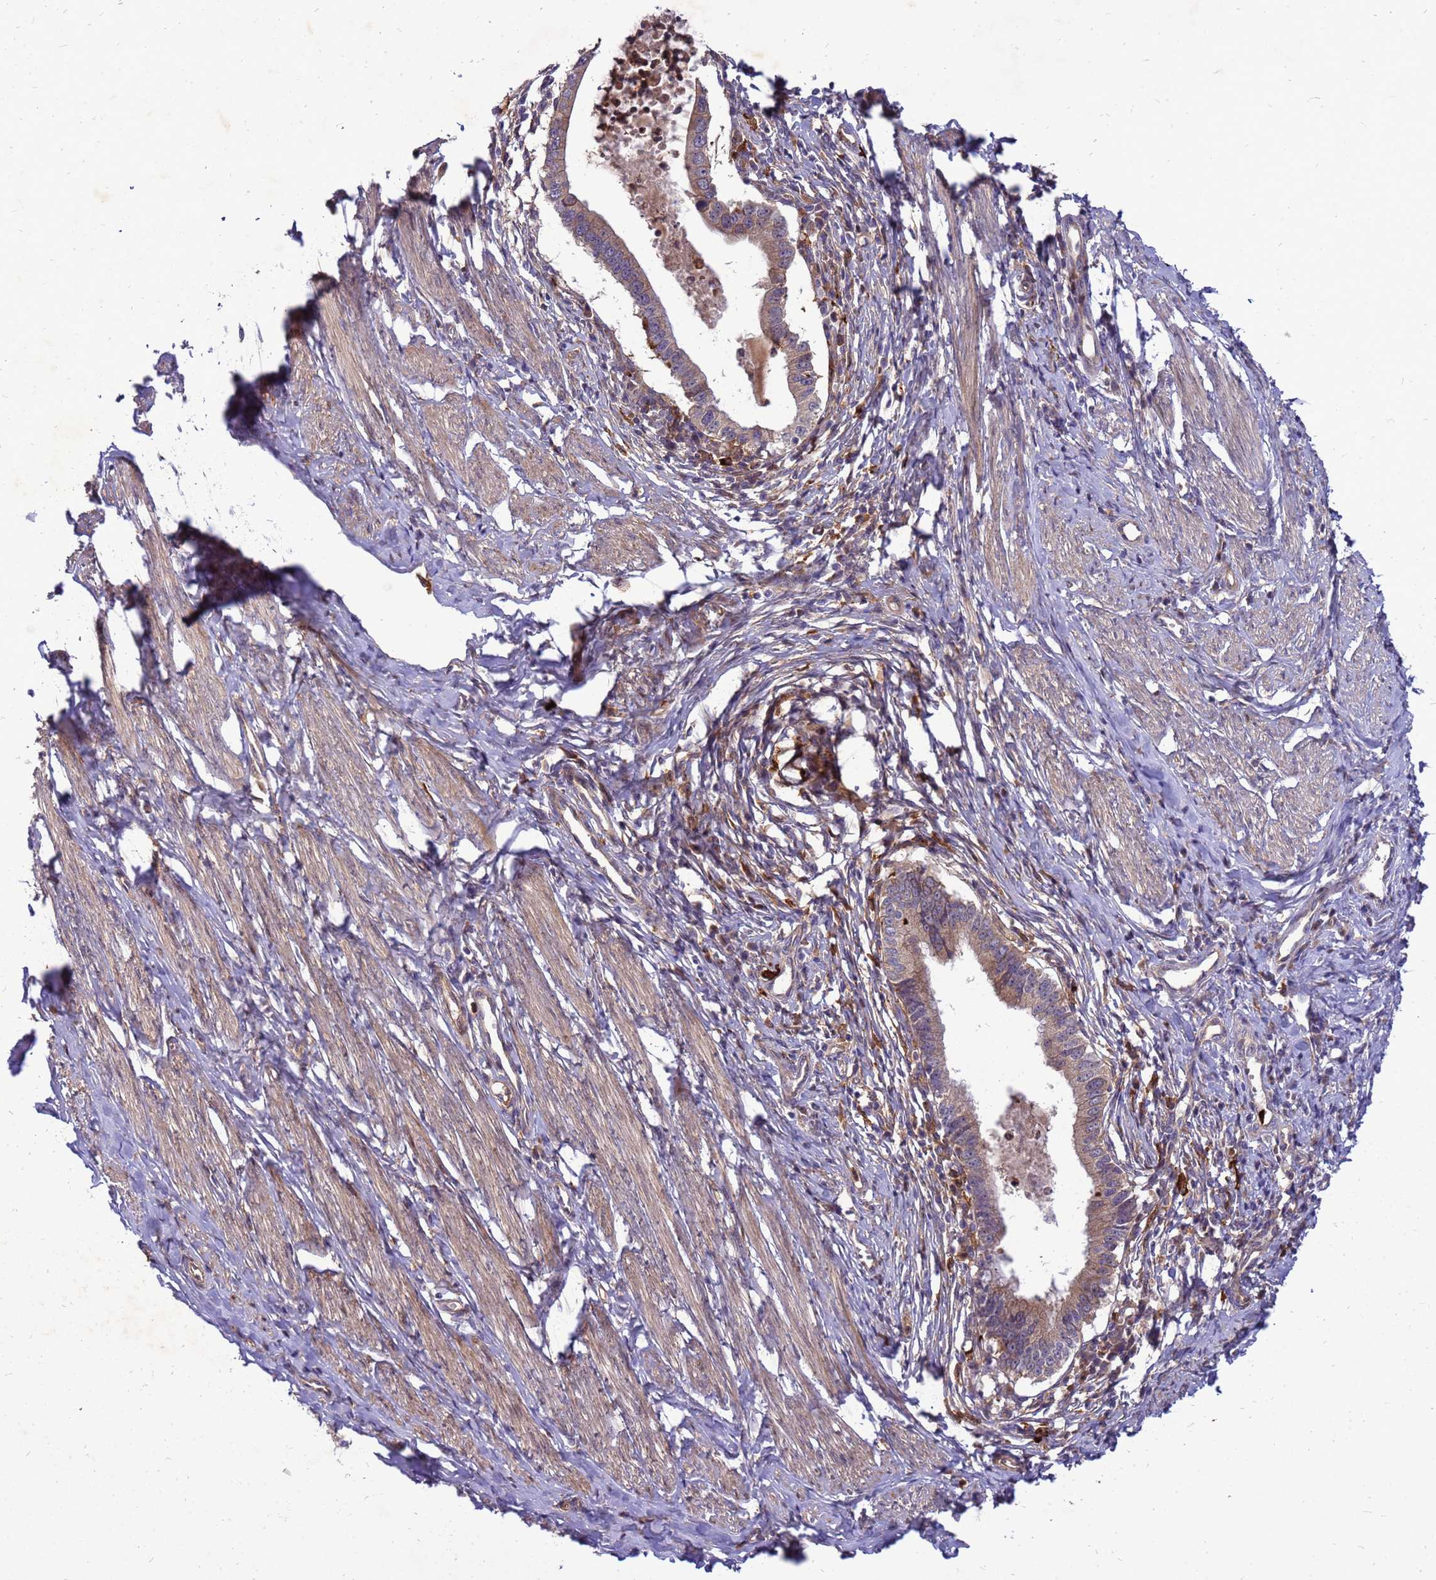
{"staining": {"intensity": "weak", "quantity": ">75%", "location": "cytoplasmic/membranous"}, "tissue": "cervical cancer", "cell_type": "Tumor cells", "image_type": "cancer", "snomed": [{"axis": "morphology", "description": "Adenocarcinoma, NOS"}, {"axis": "topography", "description": "Cervix"}], "caption": "There is low levels of weak cytoplasmic/membranous positivity in tumor cells of cervical cancer (adenocarcinoma), as demonstrated by immunohistochemical staining (brown color).", "gene": "RNF215", "patient": {"sex": "female", "age": 36}}